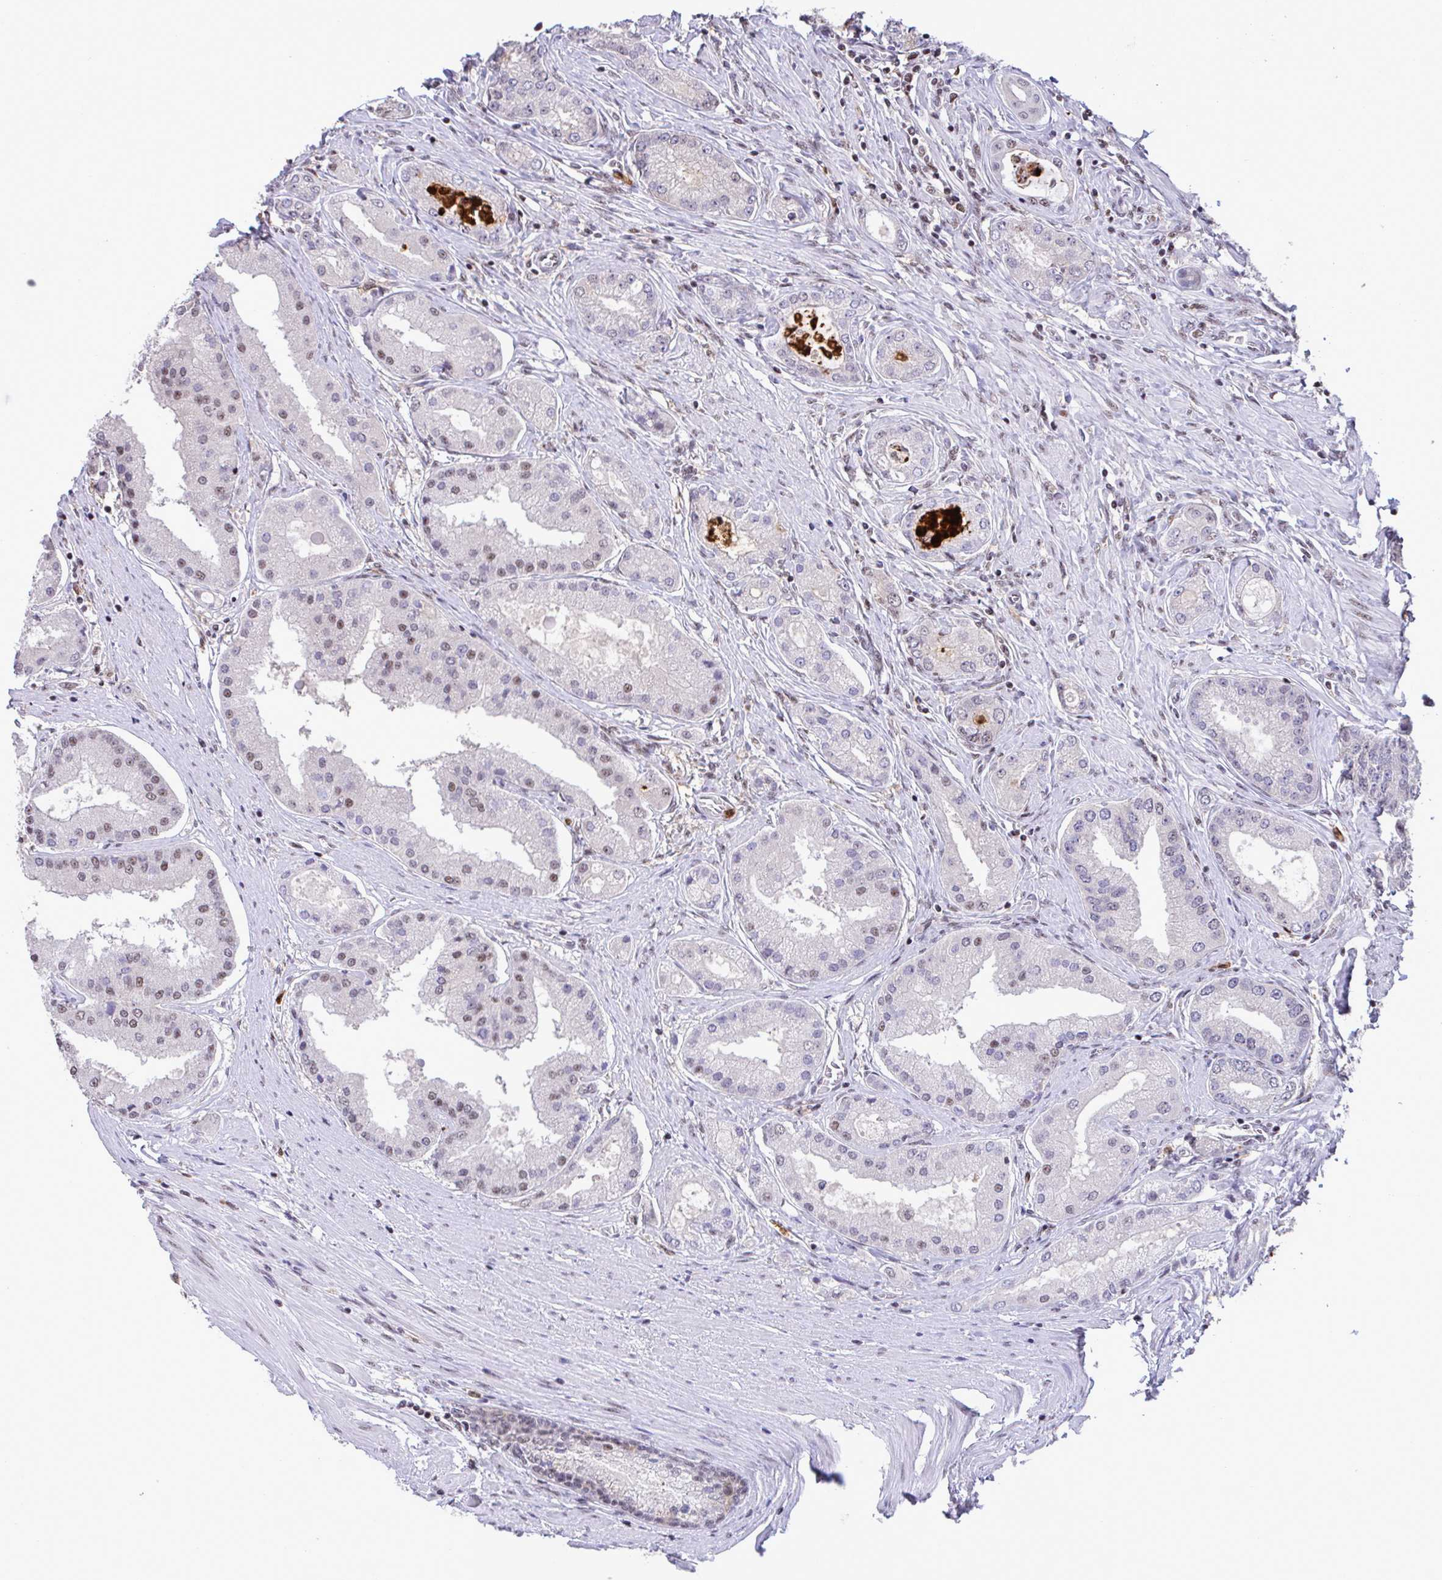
{"staining": {"intensity": "moderate", "quantity": "<25%", "location": "nuclear"}, "tissue": "prostate cancer", "cell_type": "Tumor cells", "image_type": "cancer", "snomed": [{"axis": "morphology", "description": "Adenocarcinoma, High grade"}, {"axis": "topography", "description": "Prostate"}], "caption": "Human prostate adenocarcinoma (high-grade) stained for a protein (brown) exhibits moderate nuclear positive expression in approximately <25% of tumor cells.", "gene": "OR6K3", "patient": {"sex": "male", "age": 67}}